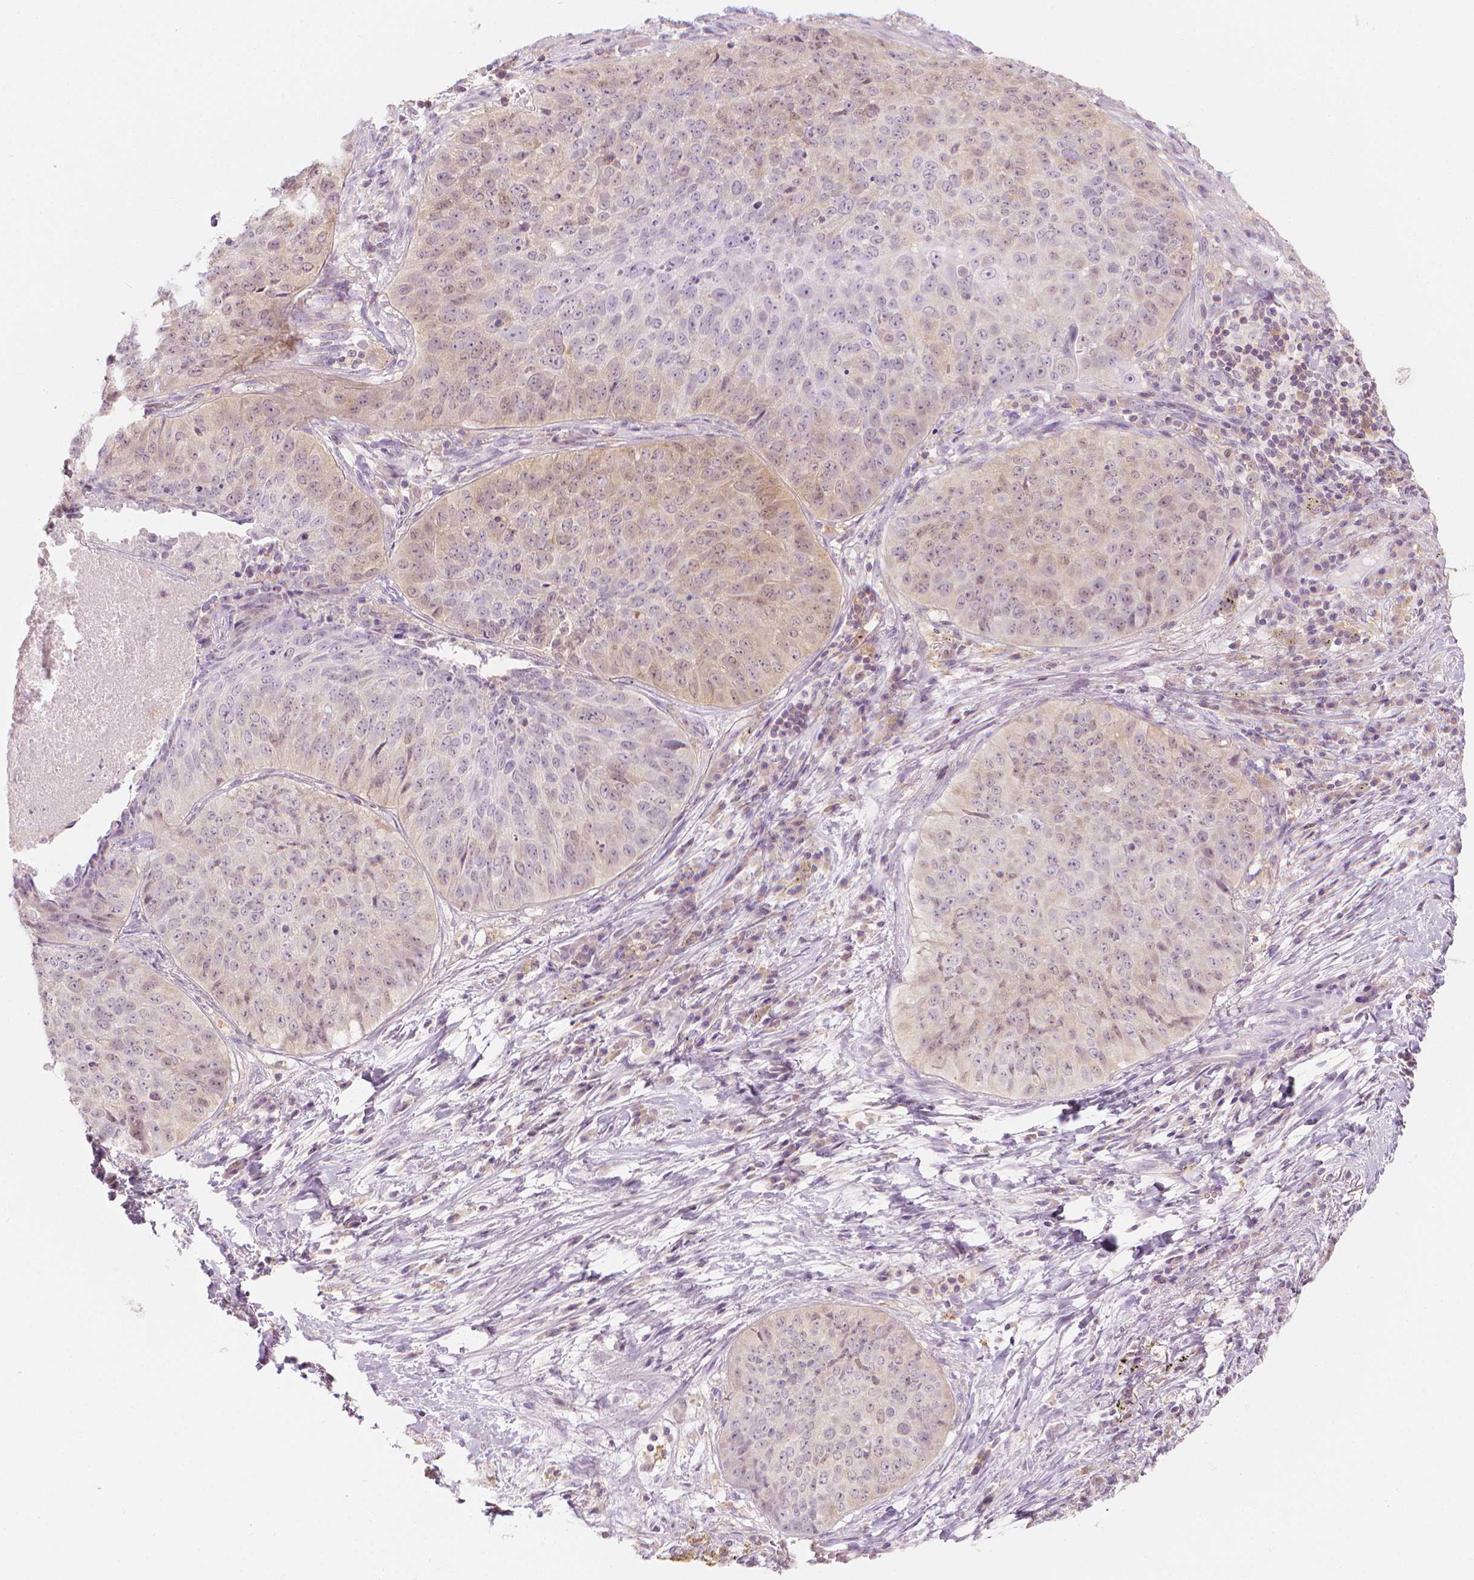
{"staining": {"intensity": "negative", "quantity": "none", "location": "none"}, "tissue": "lung cancer", "cell_type": "Tumor cells", "image_type": "cancer", "snomed": [{"axis": "morphology", "description": "Normal tissue, NOS"}, {"axis": "morphology", "description": "Squamous cell carcinoma, NOS"}, {"axis": "topography", "description": "Bronchus"}, {"axis": "topography", "description": "Lung"}], "caption": "An image of lung cancer (squamous cell carcinoma) stained for a protein displays no brown staining in tumor cells.", "gene": "SHMT1", "patient": {"sex": "male", "age": 64}}